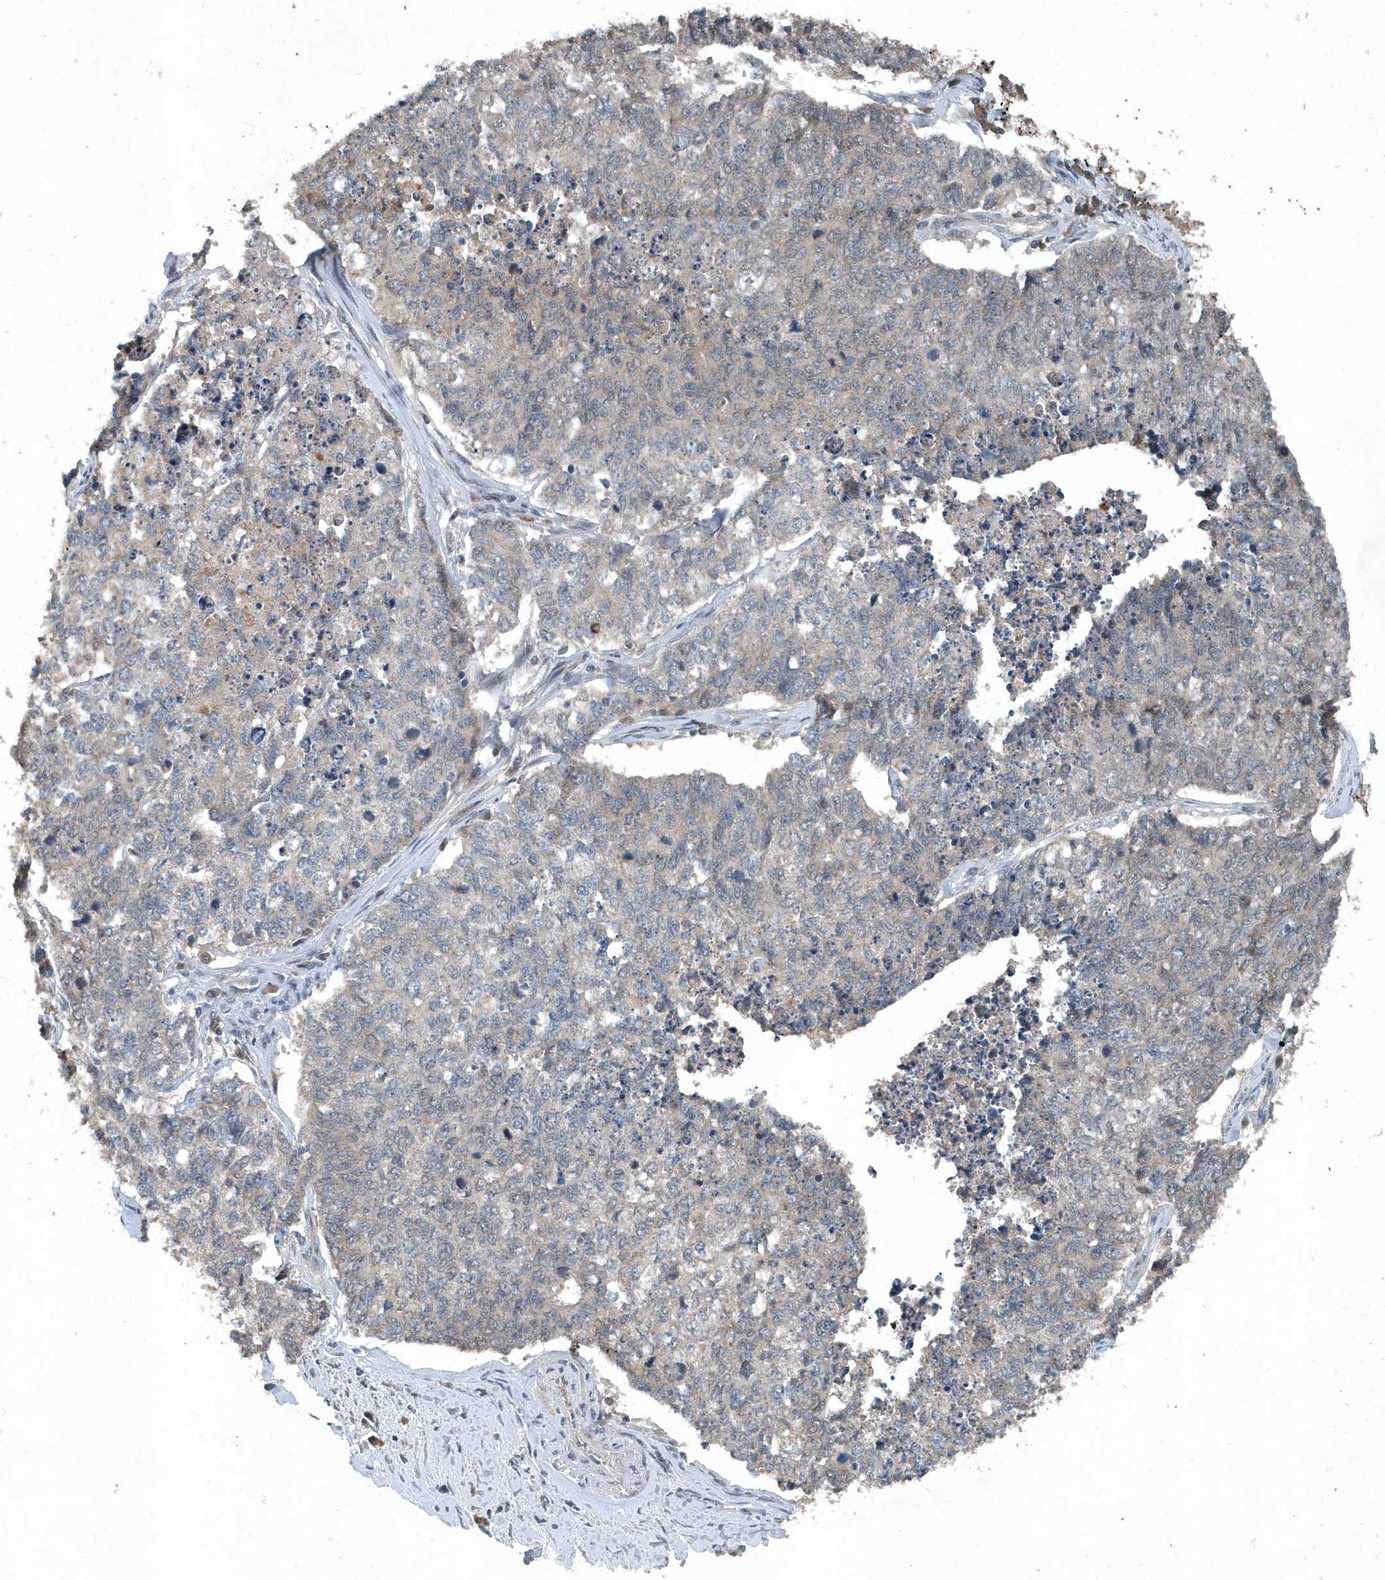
{"staining": {"intensity": "negative", "quantity": "none", "location": "none"}, "tissue": "cervical cancer", "cell_type": "Tumor cells", "image_type": "cancer", "snomed": [{"axis": "morphology", "description": "Squamous cell carcinoma, NOS"}, {"axis": "topography", "description": "Cervix"}], "caption": "The histopathology image exhibits no staining of tumor cells in cervical cancer.", "gene": "SCFD2", "patient": {"sex": "female", "age": 63}}